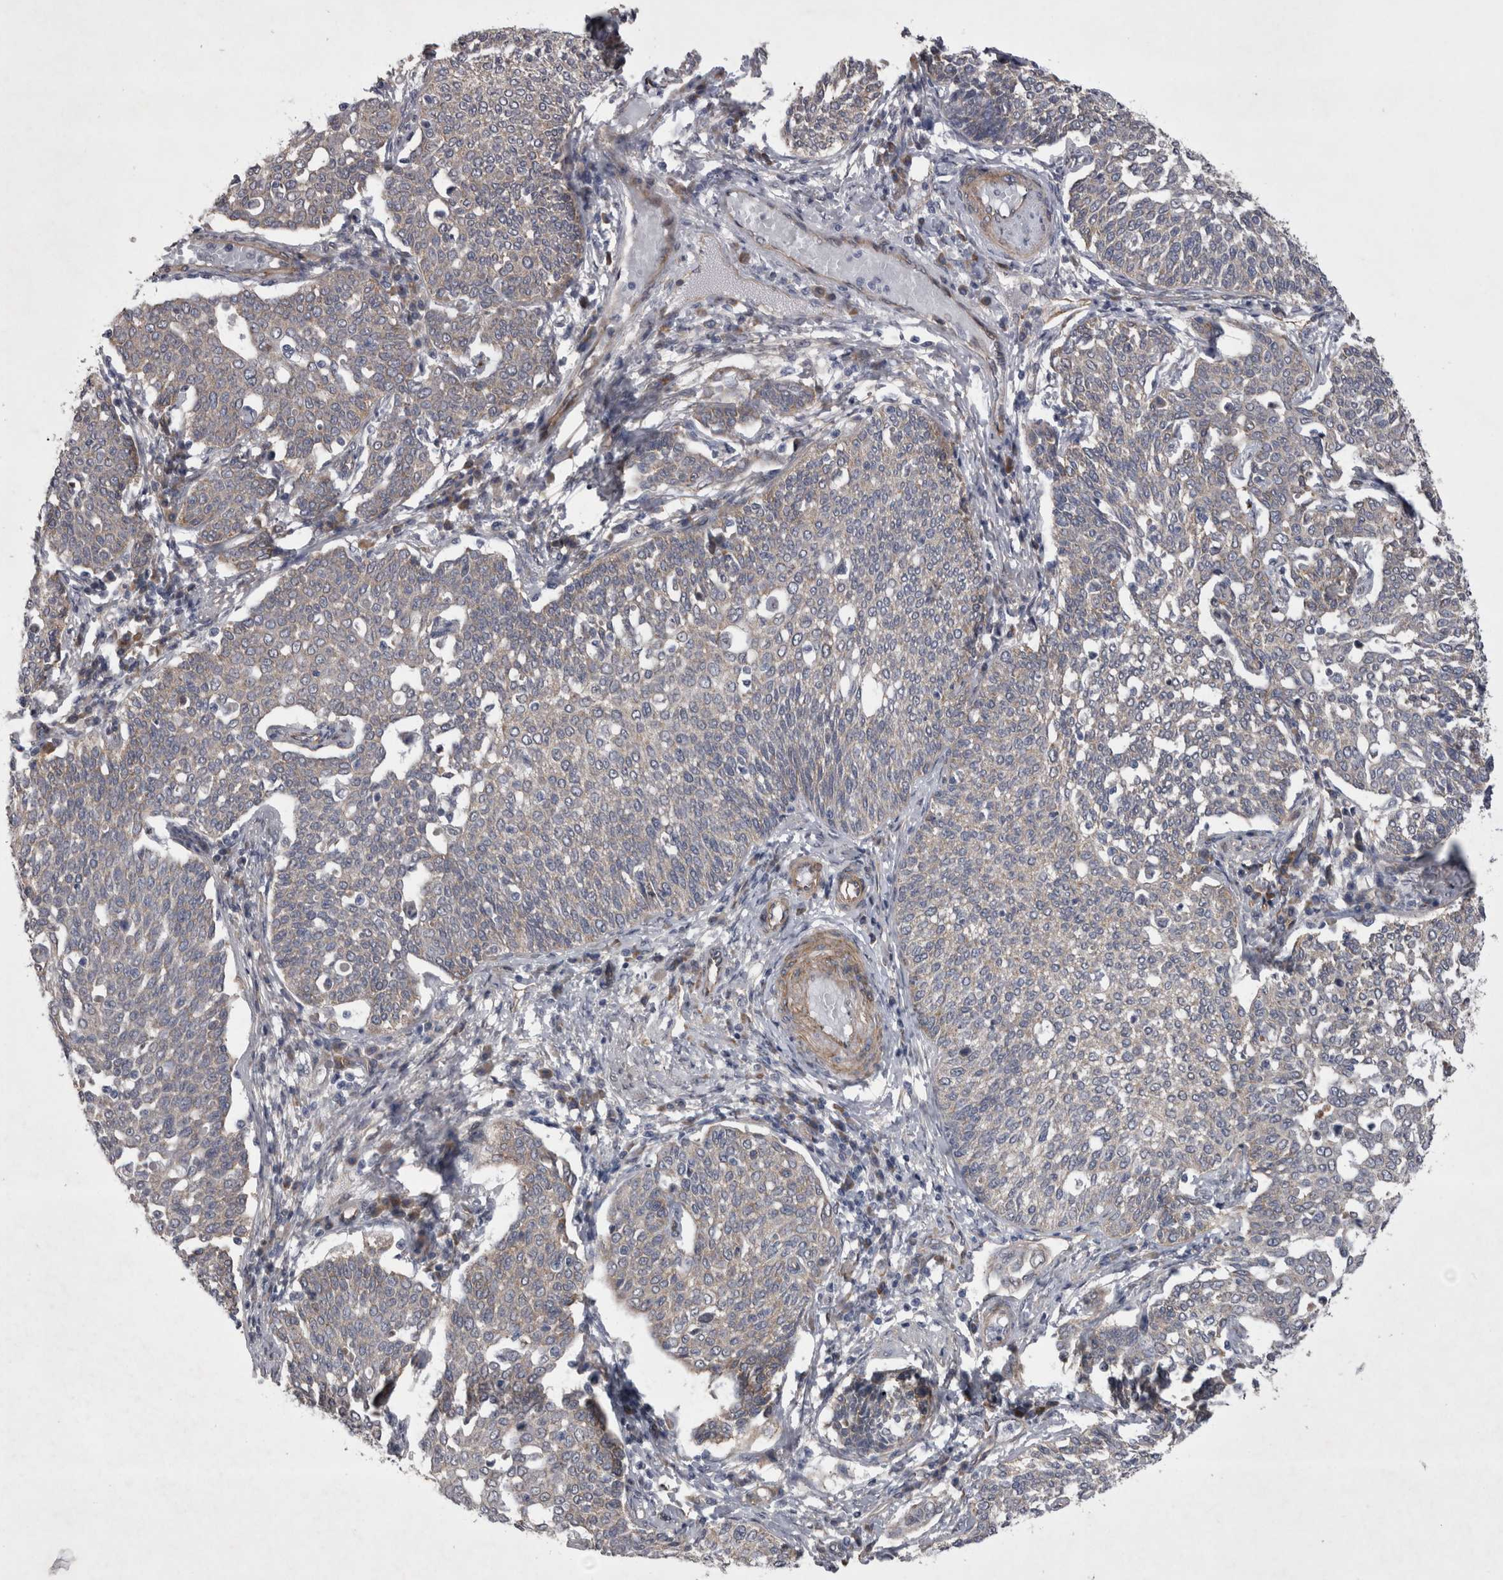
{"staining": {"intensity": "negative", "quantity": "none", "location": "none"}, "tissue": "cervical cancer", "cell_type": "Tumor cells", "image_type": "cancer", "snomed": [{"axis": "morphology", "description": "Squamous cell carcinoma, NOS"}, {"axis": "topography", "description": "Cervix"}], "caption": "Histopathology image shows no protein positivity in tumor cells of squamous cell carcinoma (cervical) tissue.", "gene": "DDX6", "patient": {"sex": "female", "age": 34}}